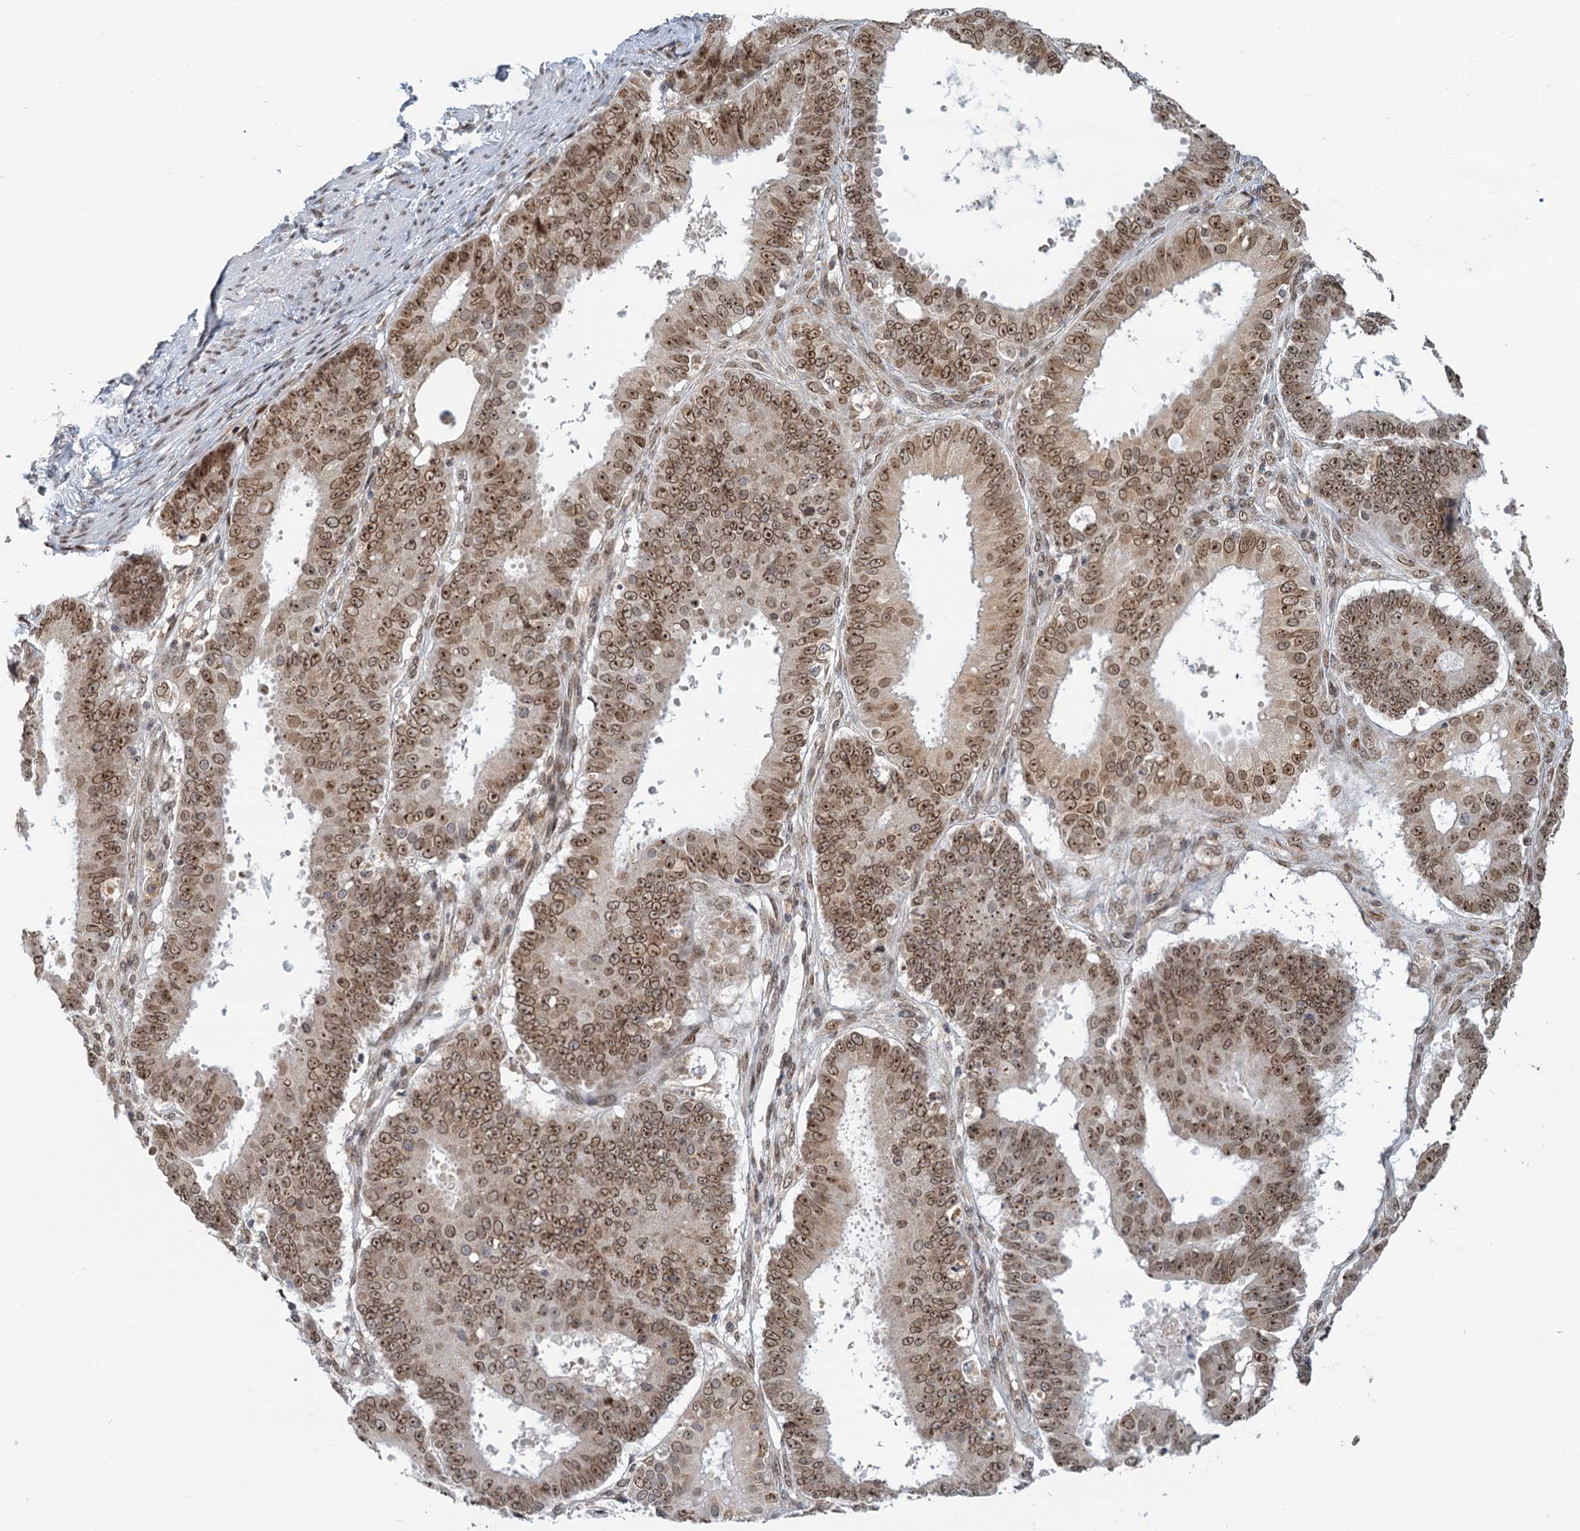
{"staining": {"intensity": "moderate", "quantity": ">75%", "location": "cytoplasmic/membranous,nuclear"}, "tissue": "ovarian cancer", "cell_type": "Tumor cells", "image_type": "cancer", "snomed": [{"axis": "morphology", "description": "Carcinoma, endometroid"}, {"axis": "topography", "description": "Appendix"}, {"axis": "topography", "description": "Ovary"}], "caption": "Immunohistochemical staining of human endometroid carcinoma (ovarian) exhibits moderate cytoplasmic/membranous and nuclear protein positivity in about >75% of tumor cells.", "gene": "TREX1", "patient": {"sex": "female", "age": 42}}